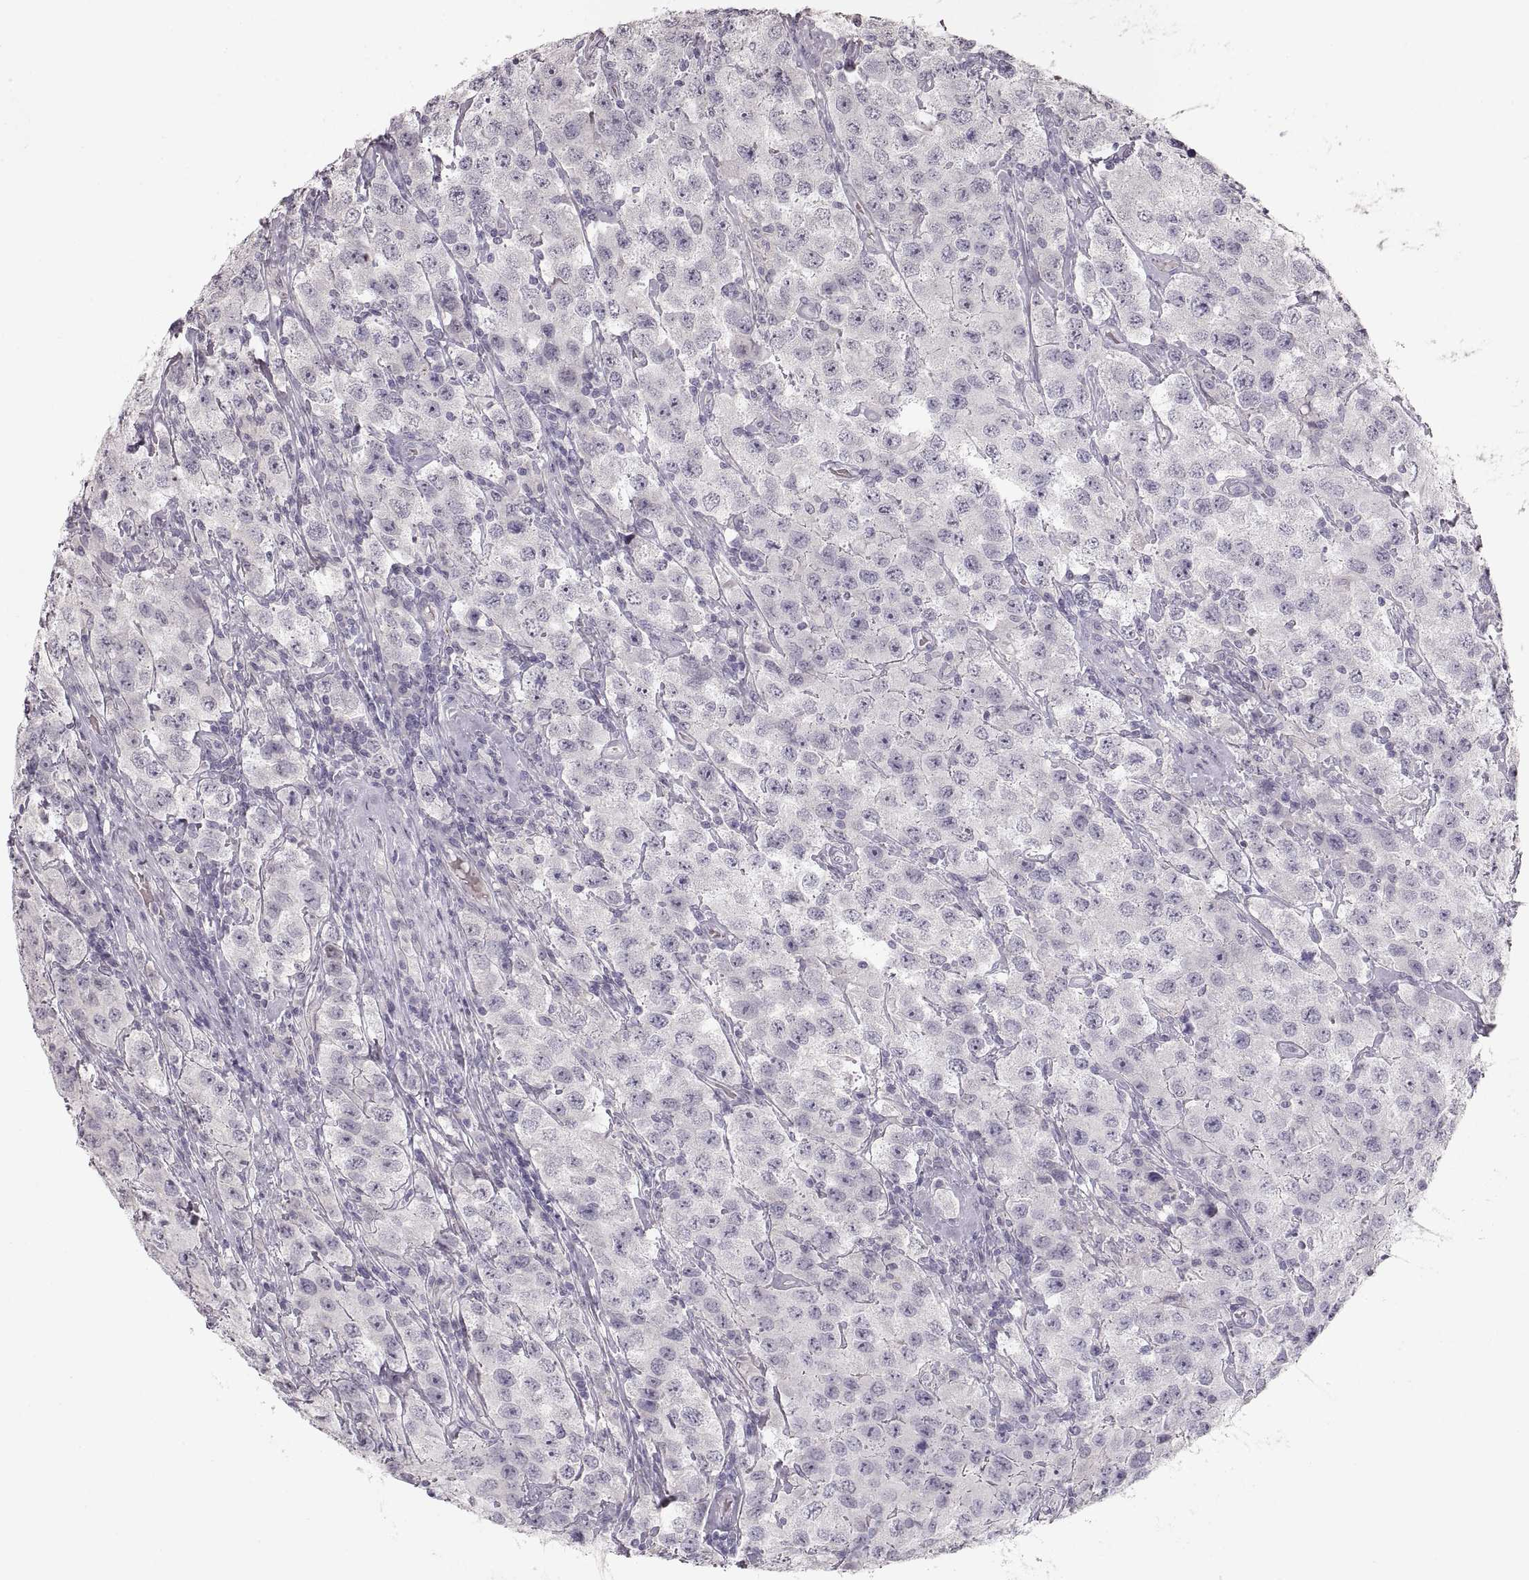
{"staining": {"intensity": "negative", "quantity": "none", "location": "none"}, "tissue": "testis cancer", "cell_type": "Tumor cells", "image_type": "cancer", "snomed": [{"axis": "morphology", "description": "Seminoma, NOS"}, {"axis": "topography", "description": "Testis"}], "caption": "Histopathology image shows no protein positivity in tumor cells of testis cancer tissue.", "gene": "PCSK2", "patient": {"sex": "male", "age": 52}}